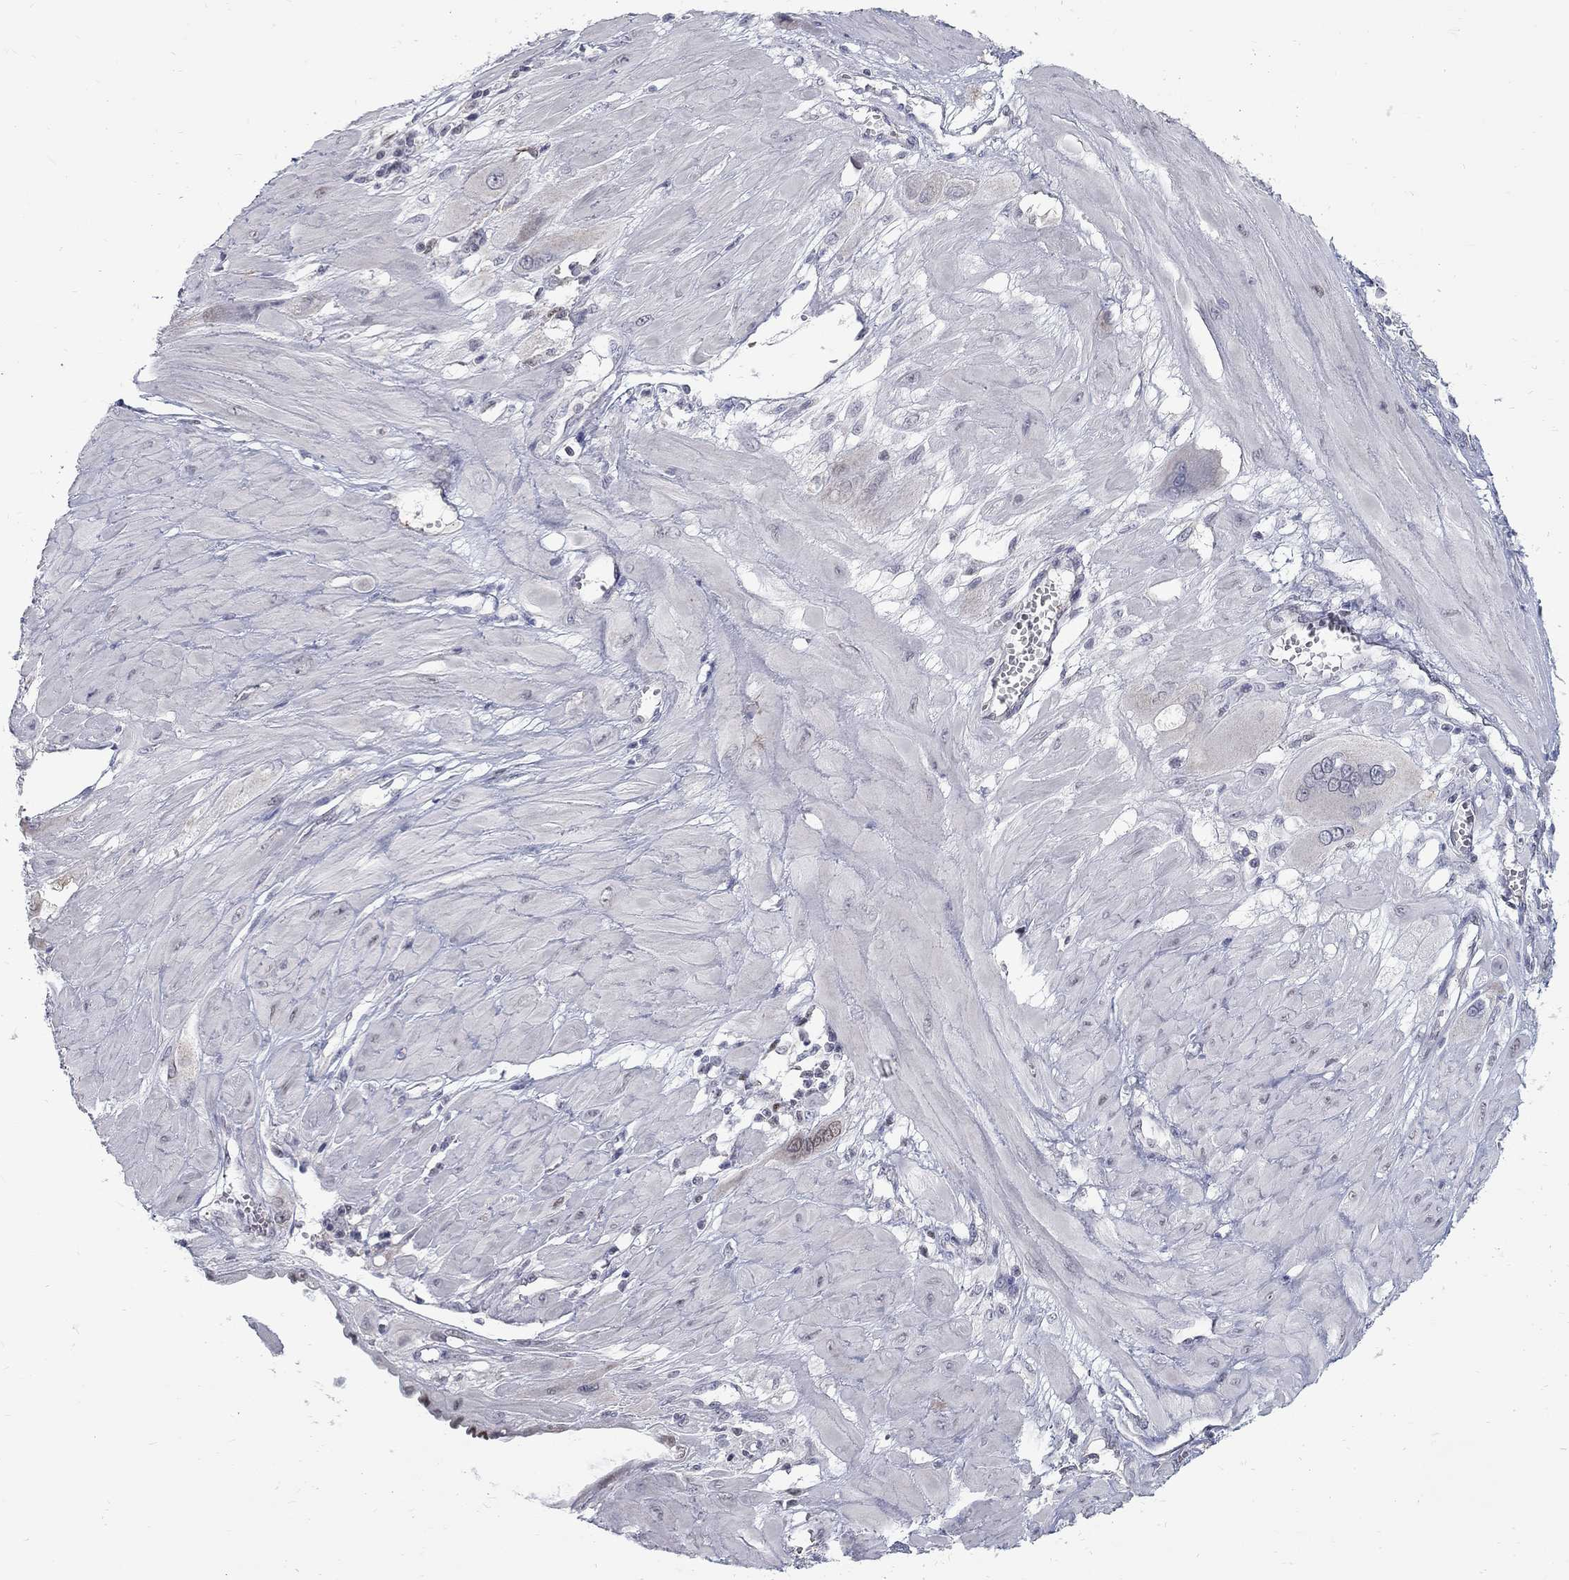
{"staining": {"intensity": "negative", "quantity": "none", "location": "none"}, "tissue": "cervical cancer", "cell_type": "Tumor cells", "image_type": "cancer", "snomed": [{"axis": "morphology", "description": "Squamous cell carcinoma, NOS"}, {"axis": "topography", "description": "Cervix"}], "caption": "This is an IHC image of cervical cancer. There is no expression in tumor cells.", "gene": "GCFC2", "patient": {"sex": "female", "age": 34}}